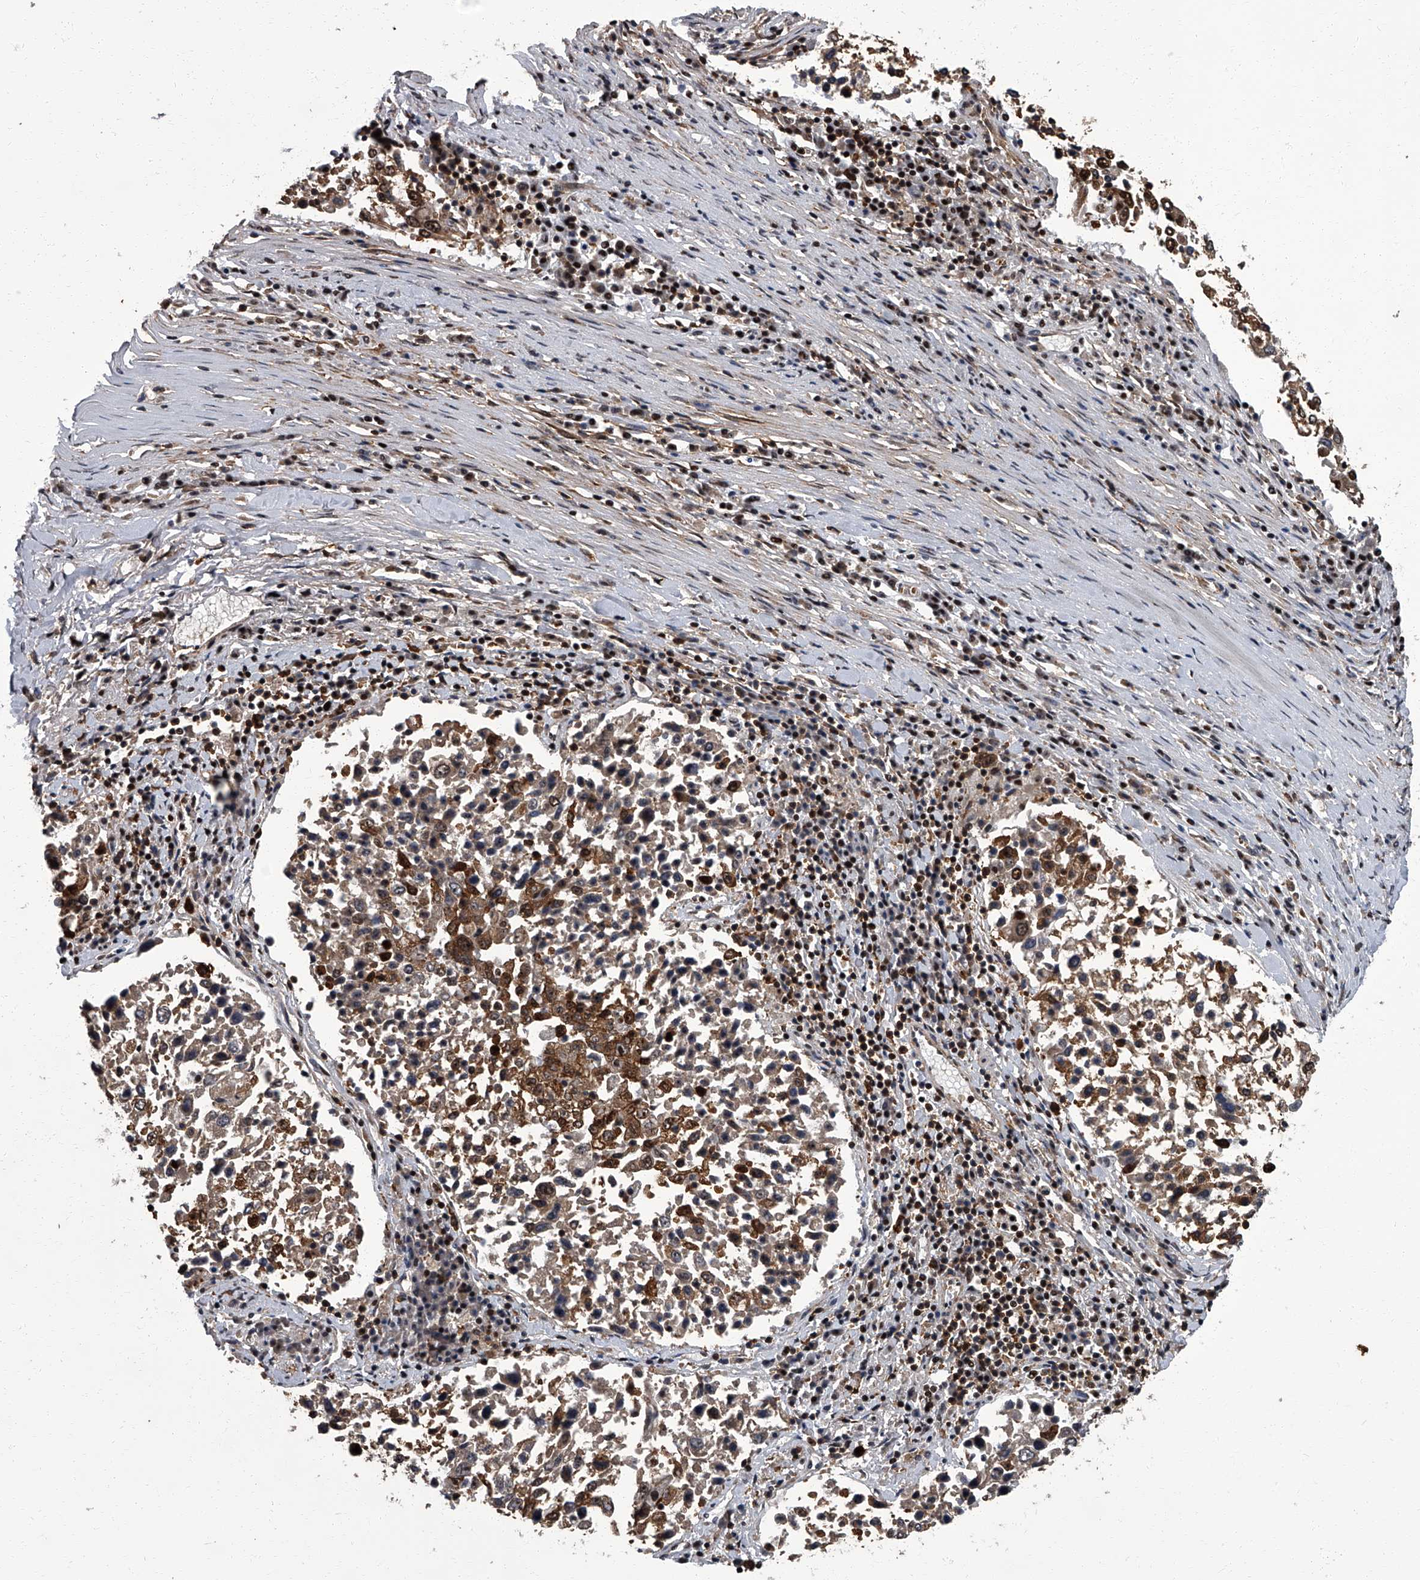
{"staining": {"intensity": "strong", "quantity": "25%-75%", "location": "cytoplasmic/membranous,nuclear"}, "tissue": "lung cancer", "cell_type": "Tumor cells", "image_type": "cancer", "snomed": [{"axis": "morphology", "description": "Squamous cell carcinoma, NOS"}, {"axis": "topography", "description": "Lung"}], "caption": "A histopathology image of lung cancer (squamous cell carcinoma) stained for a protein exhibits strong cytoplasmic/membranous and nuclear brown staining in tumor cells.", "gene": "ZNF518B", "patient": {"sex": "male", "age": 65}}